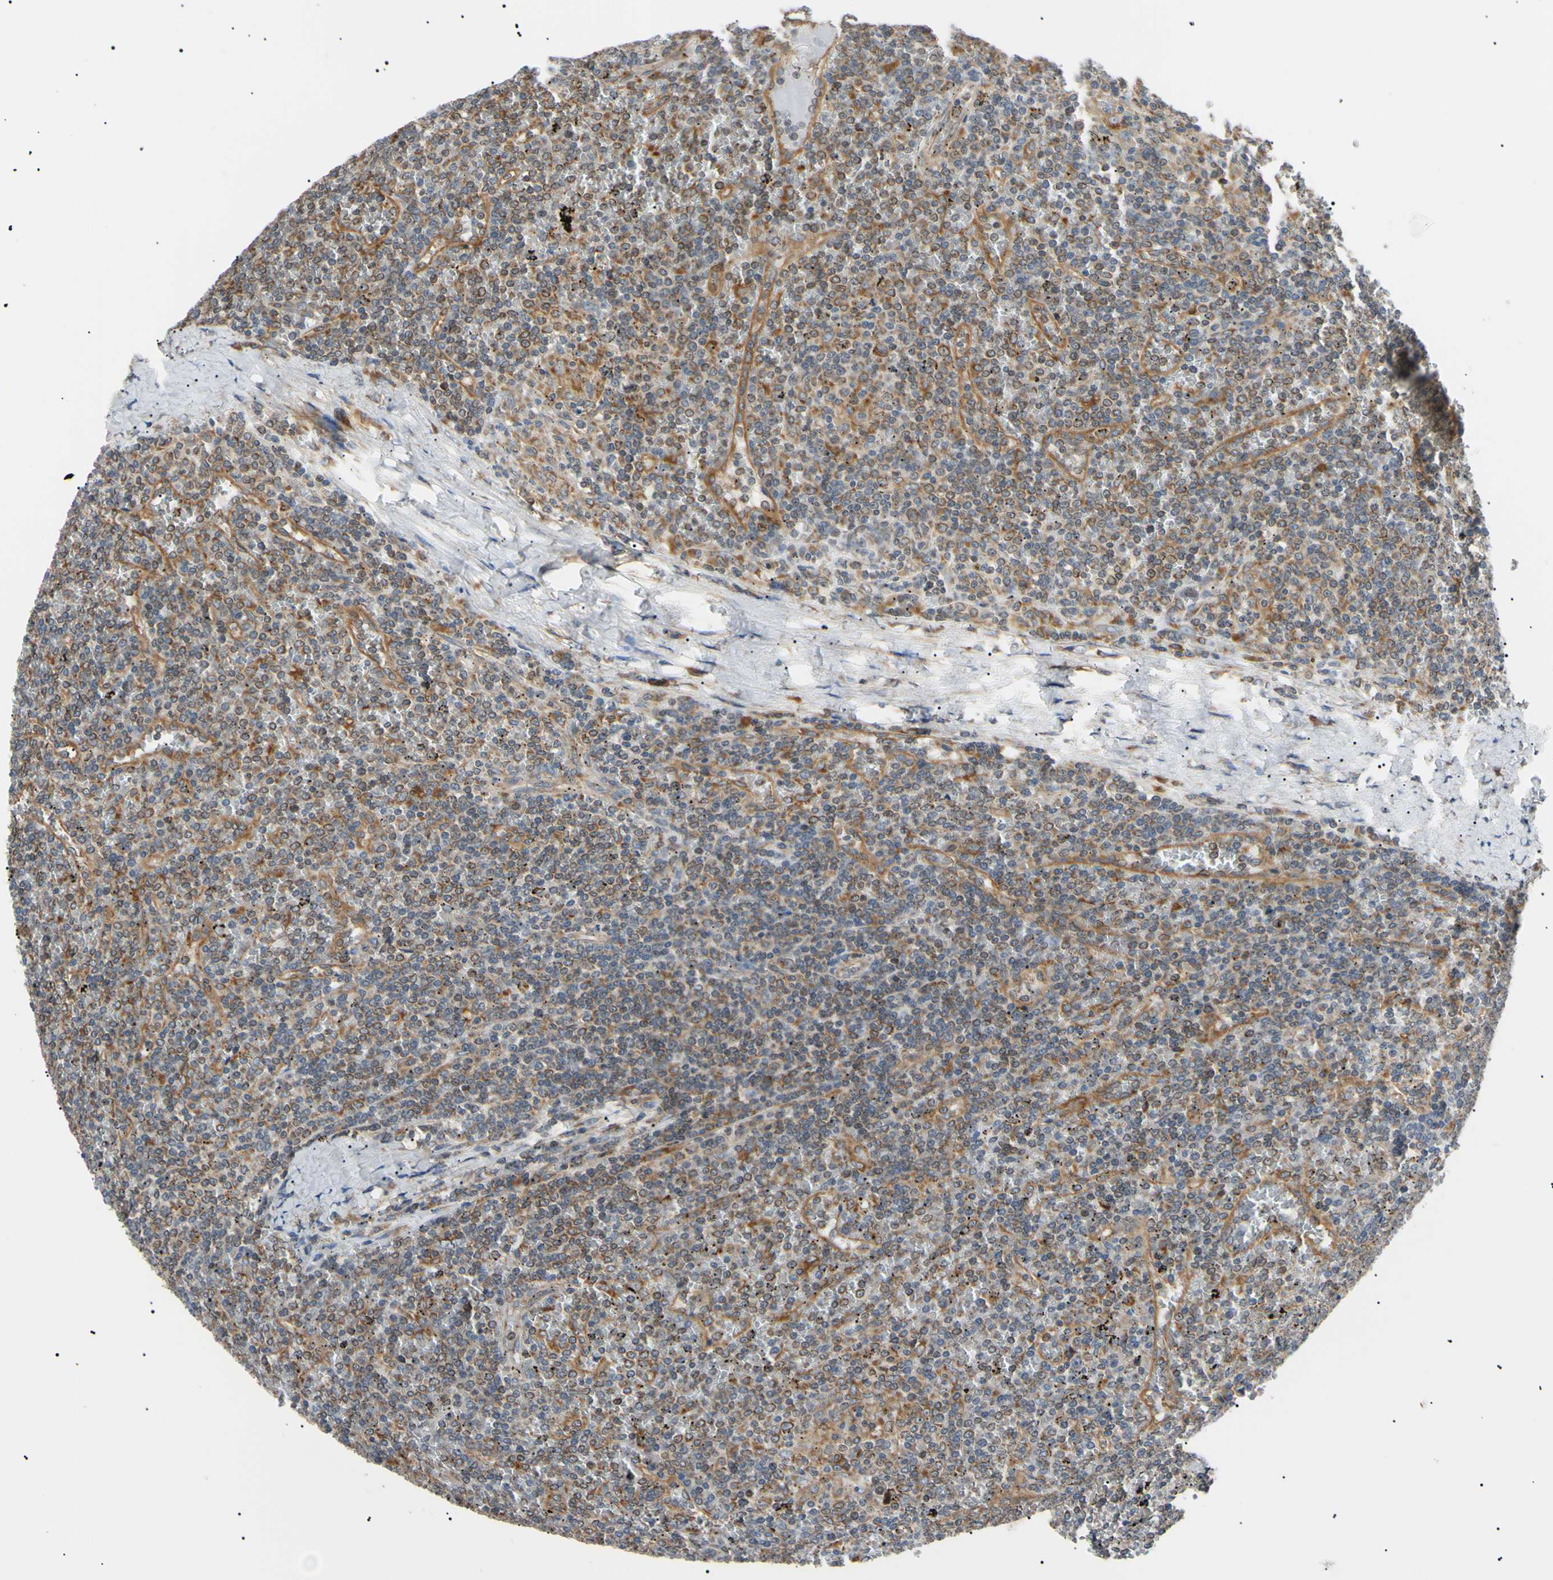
{"staining": {"intensity": "moderate", "quantity": ">75%", "location": "cytoplasmic/membranous"}, "tissue": "lymphoma", "cell_type": "Tumor cells", "image_type": "cancer", "snomed": [{"axis": "morphology", "description": "Malignant lymphoma, non-Hodgkin's type, Low grade"}, {"axis": "topography", "description": "Spleen"}], "caption": "Immunohistochemistry (IHC) staining of lymphoma, which displays medium levels of moderate cytoplasmic/membranous staining in about >75% of tumor cells indicating moderate cytoplasmic/membranous protein positivity. The staining was performed using DAB (brown) for protein detection and nuclei were counterstained in hematoxylin (blue).", "gene": "VAPA", "patient": {"sex": "female", "age": 19}}